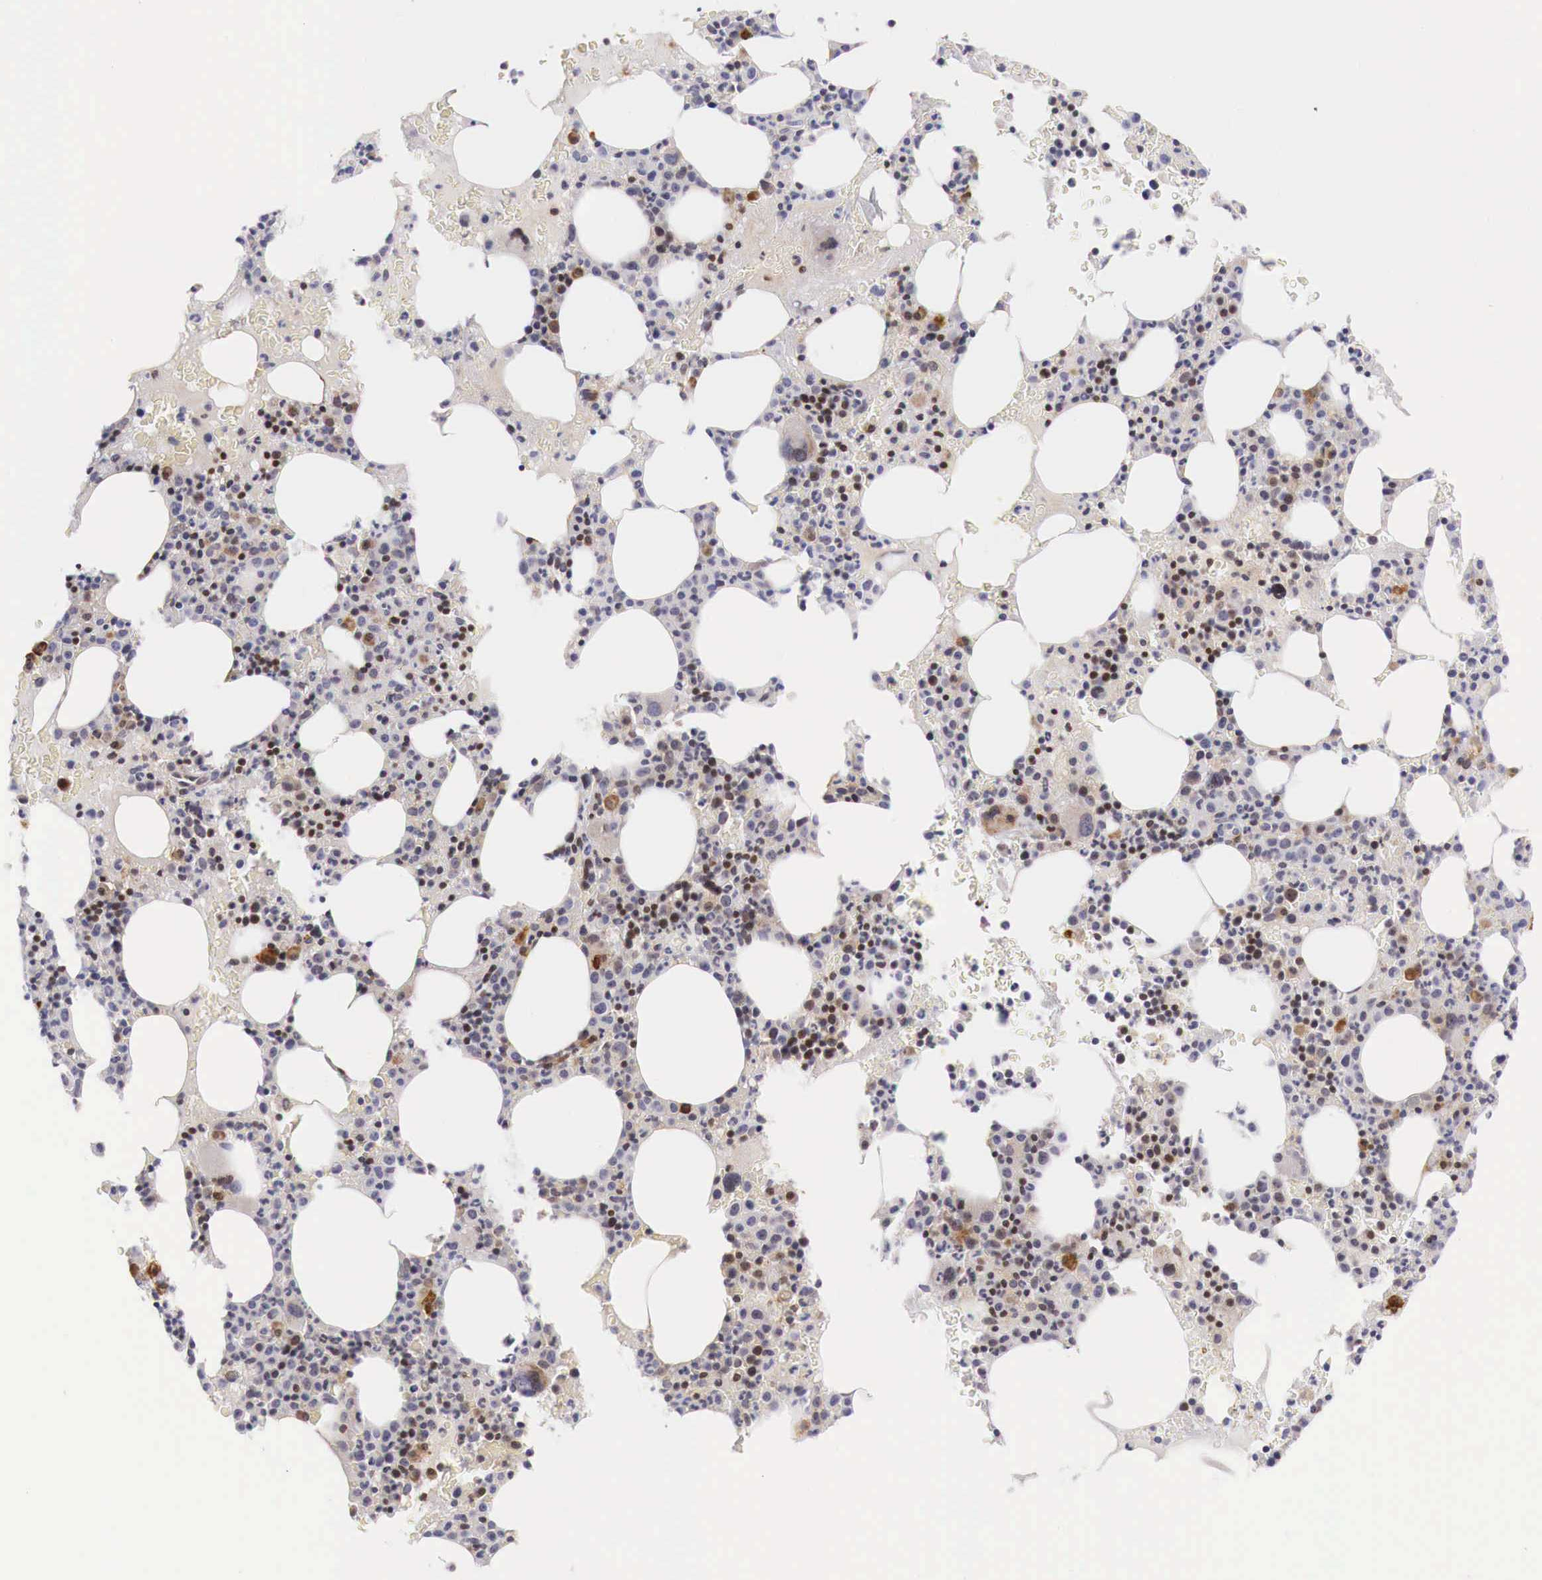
{"staining": {"intensity": "moderate", "quantity": "<25%", "location": "nuclear"}, "tissue": "bone marrow", "cell_type": "Hematopoietic cells", "image_type": "normal", "snomed": [{"axis": "morphology", "description": "Normal tissue, NOS"}, {"axis": "topography", "description": "Bone marrow"}], "caption": "DAB (3,3'-diaminobenzidine) immunohistochemical staining of unremarkable bone marrow demonstrates moderate nuclear protein positivity in approximately <25% of hematopoietic cells. (Brightfield microscopy of DAB IHC at high magnification).", "gene": "CLCN5", "patient": {"sex": "female", "age": 88}}